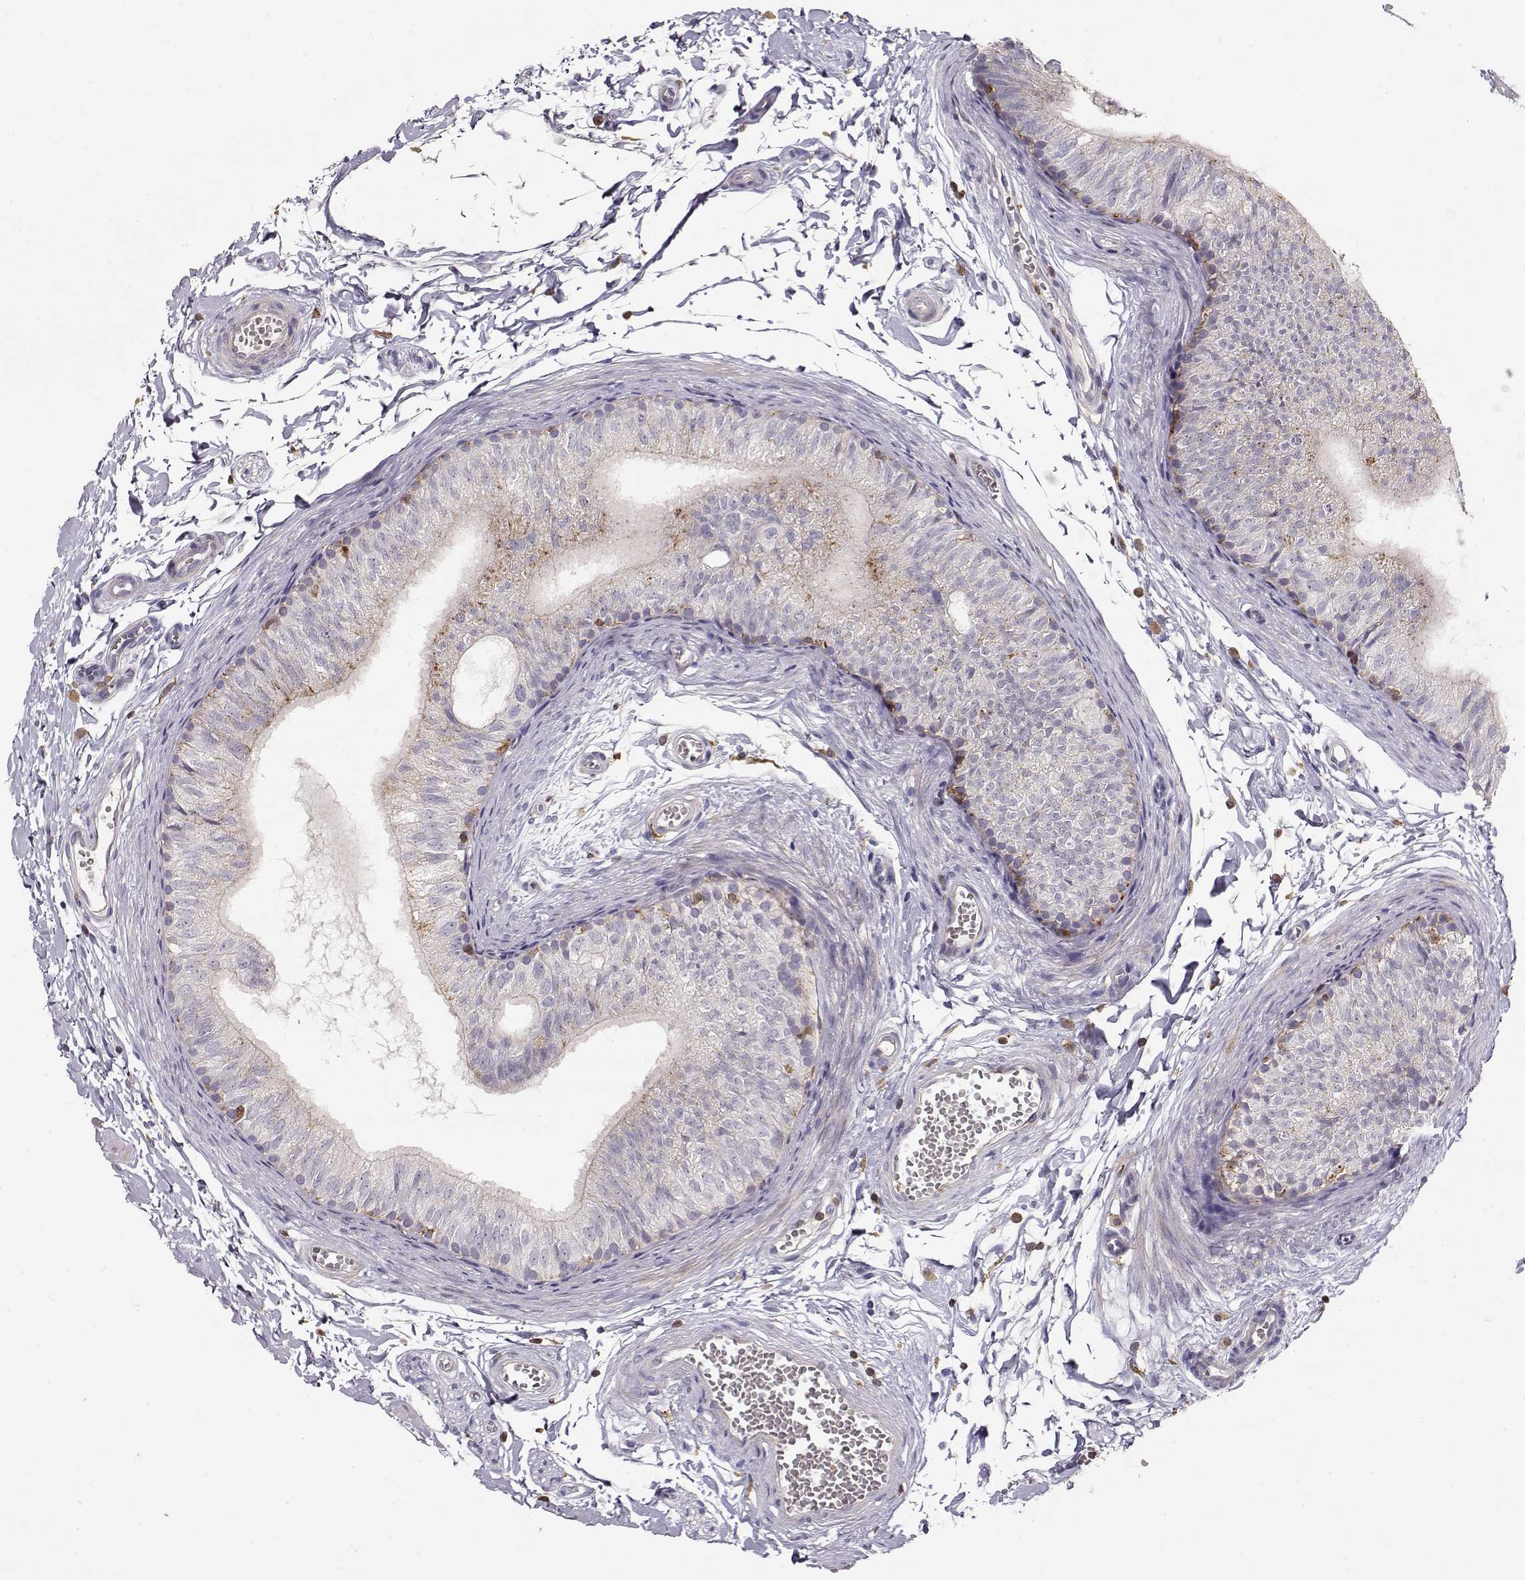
{"staining": {"intensity": "weak", "quantity": "<25%", "location": "cytoplasmic/membranous"}, "tissue": "epididymis", "cell_type": "Glandular cells", "image_type": "normal", "snomed": [{"axis": "morphology", "description": "Normal tissue, NOS"}, {"axis": "topography", "description": "Epididymis"}], "caption": "This image is of unremarkable epididymis stained with immunohistochemistry (IHC) to label a protein in brown with the nuclei are counter-stained blue. There is no expression in glandular cells.", "gene": "VAV1", "patient": {"sex": "male", "age": 22}}